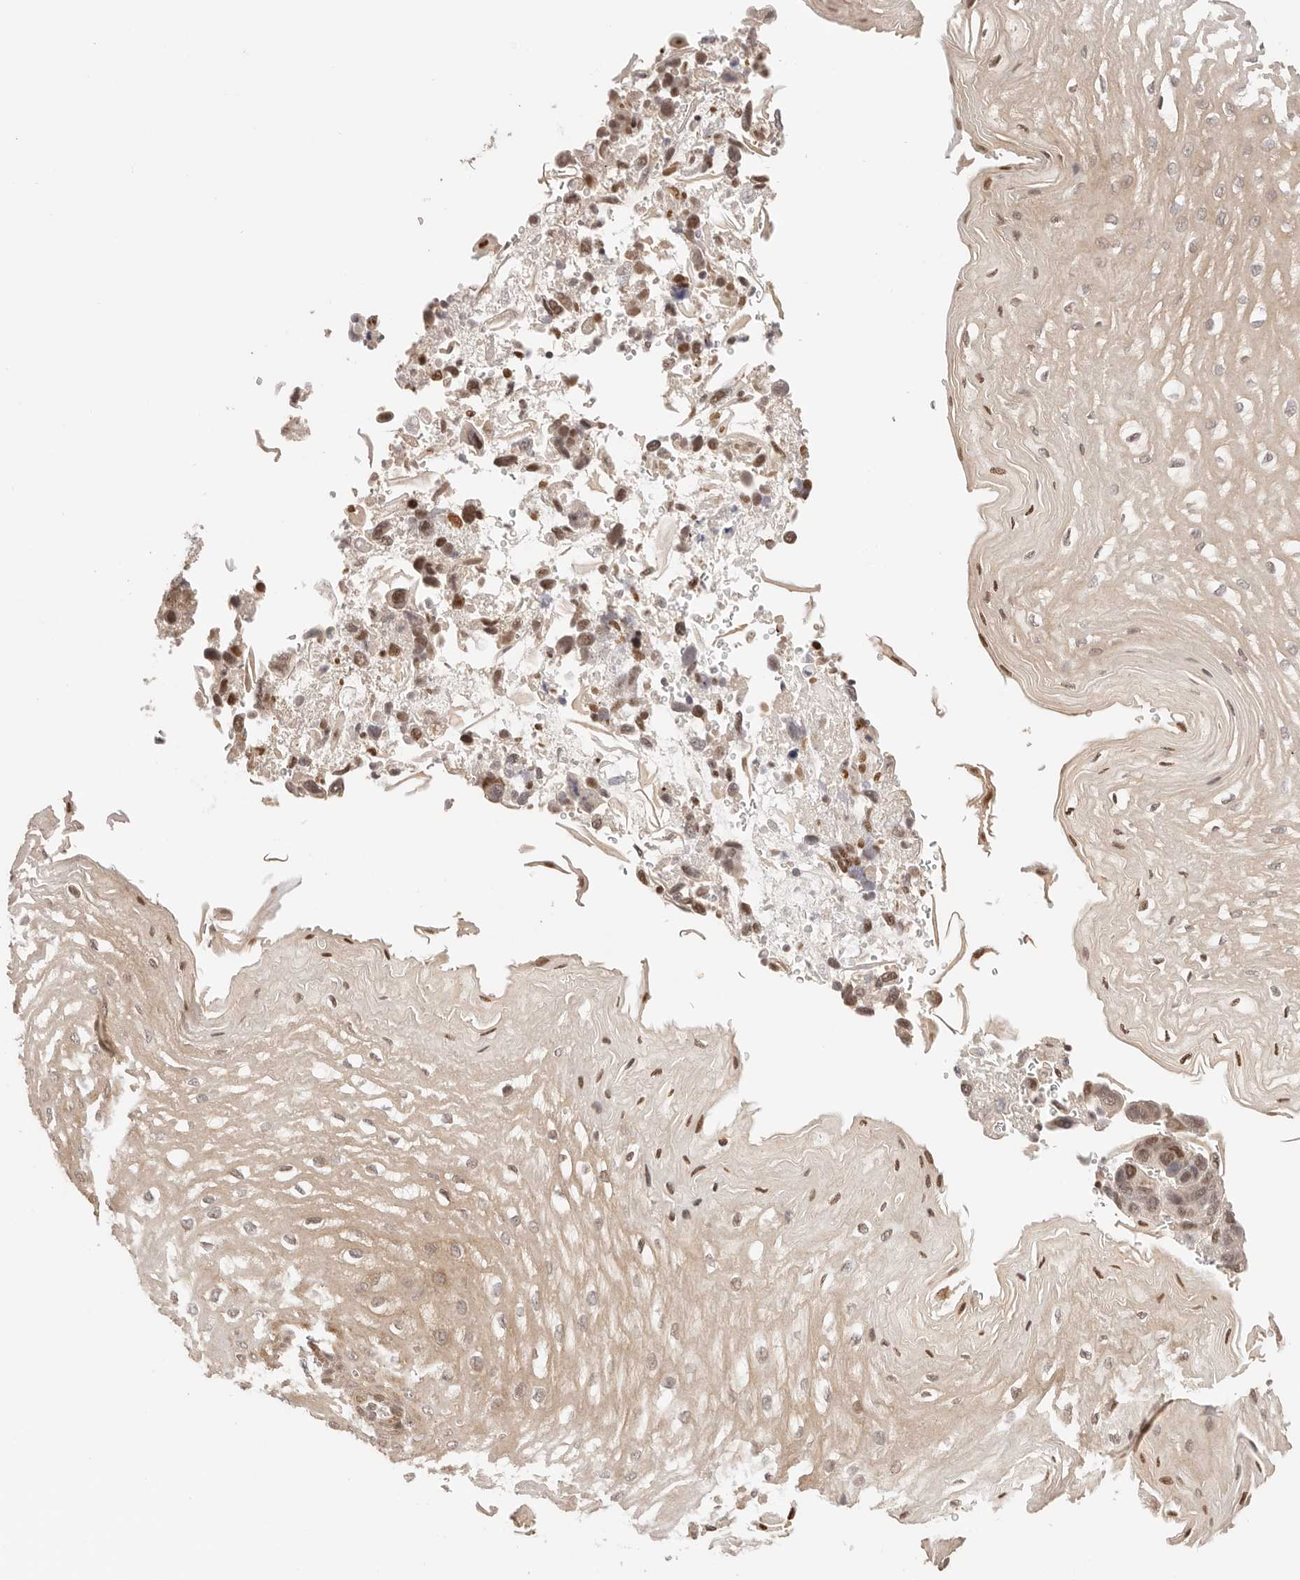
{"staining": {"intensity": "moderate", "quantity": ">75%", "location": "cytoplasmic/membranous"}, "tissue": "esophagus", "cell_type": "Squamous epithelial cells", "image_type": "normal", "snomed": [{"axis": "morphology", "description": "Normal tissue, NOS"}, {"axis": "topography", "description": "Esophagus"}], "caption": "This is a micrograph of immunohistochemistry (IHC) staining of normal esophagus, which shows moderate expression in the cytoplasmic/membranous of squamous epithelial cells.", "gene": "RFC3", "patient": {"sex": "male", "age": 54}}